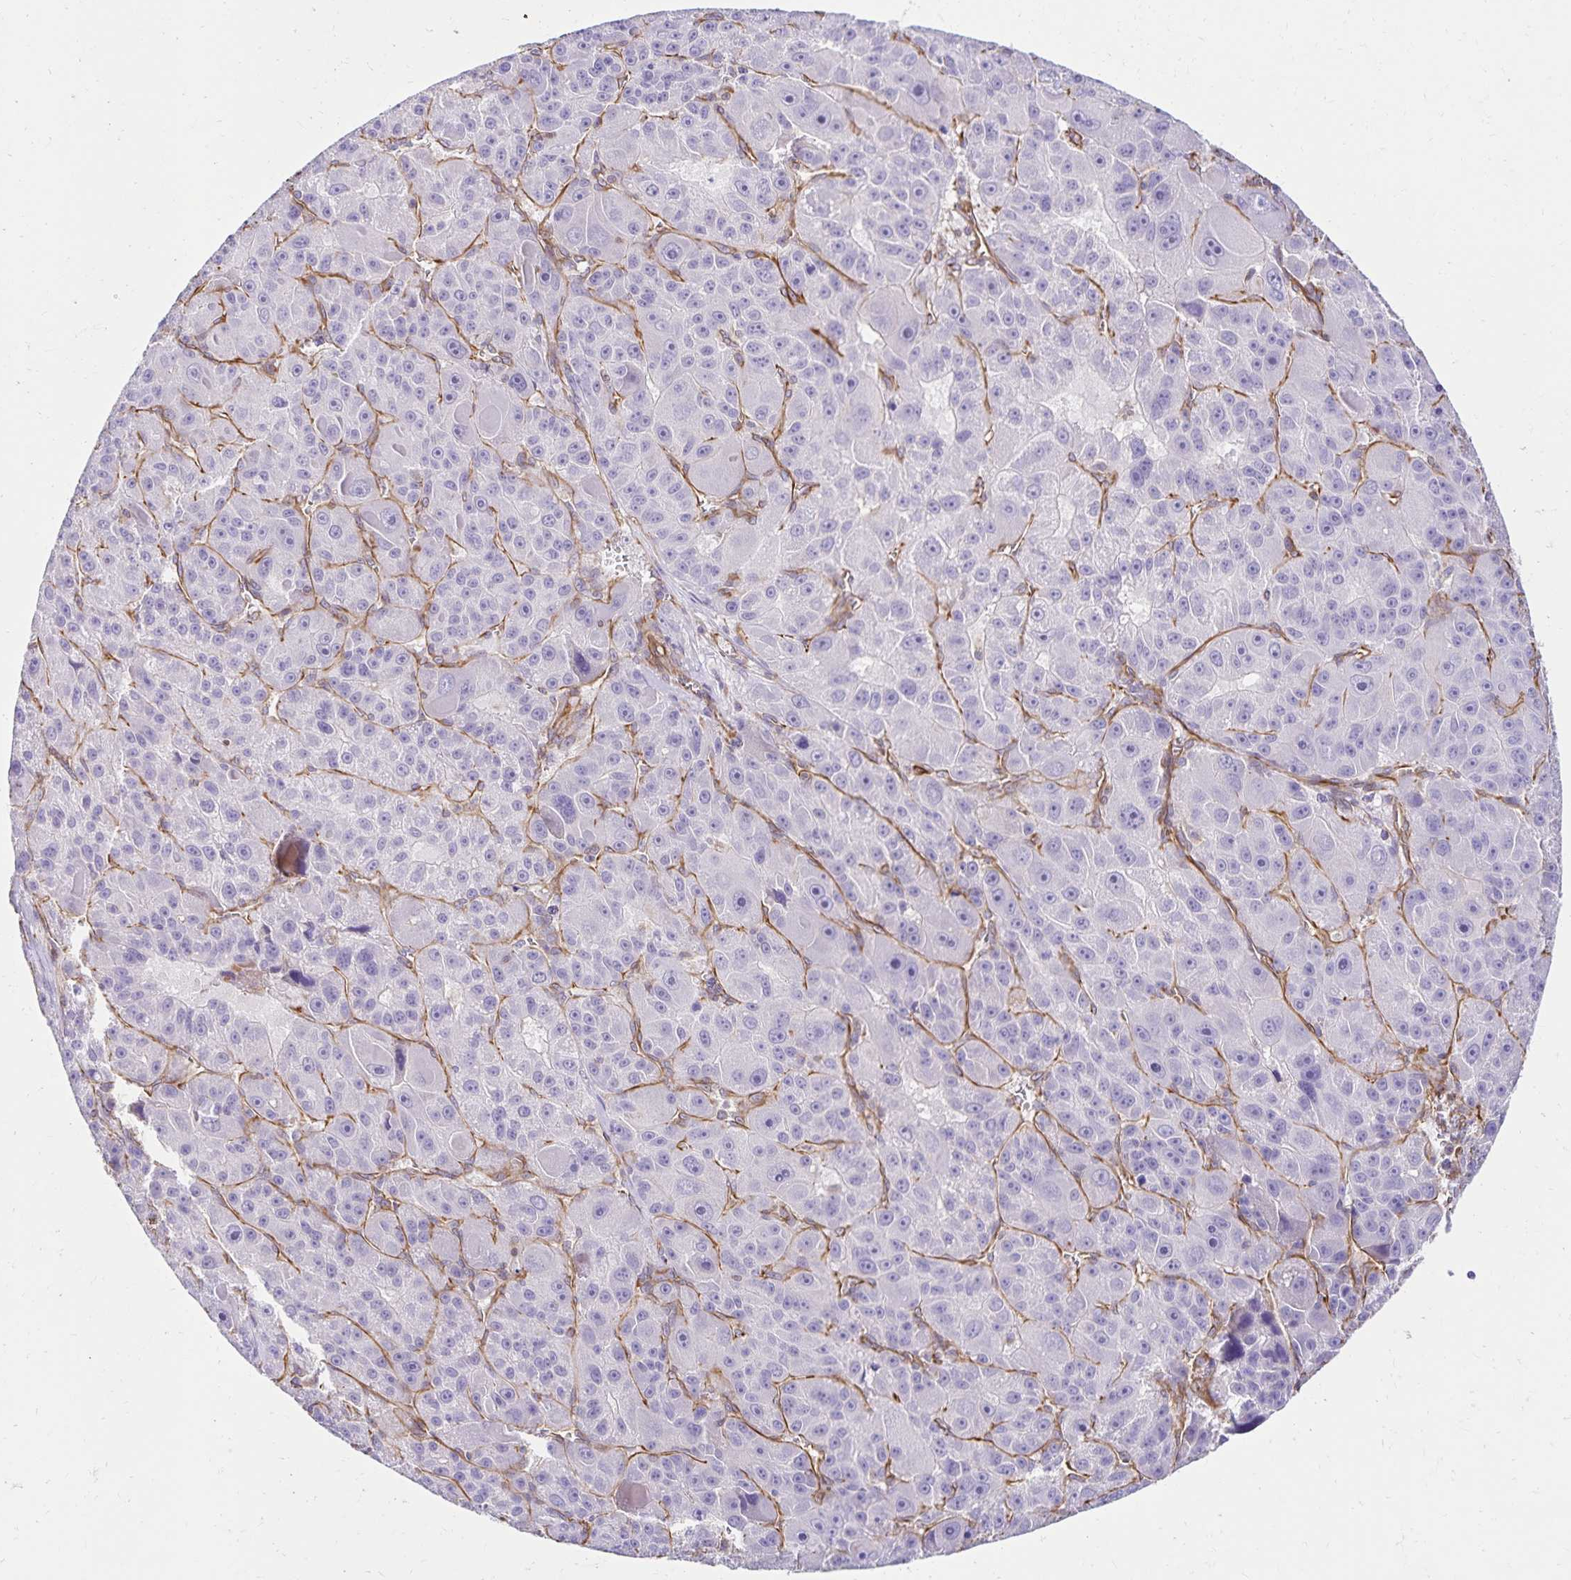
{"staining": {"intensity": "negative", "quantity": "none", "location": "none"}, "tissue": "liver cancer", "cell_type": "Tumor cells", "image_type": "cancer", "snomed": [{"axis": "morphology", "description": "Carcinoma, Hepatocellular, NOS"}, {"axis": "topography", "description": "Liver"}], "caption": "High power microscopy micrograph of an immunohistochemistry (IHC) histopathology image of liver hepatocellular carcinoma, revealing no significant positivity in tumor cells.", "gene": "TRPV6", "patient": {"sex": "male", "age": 76}}